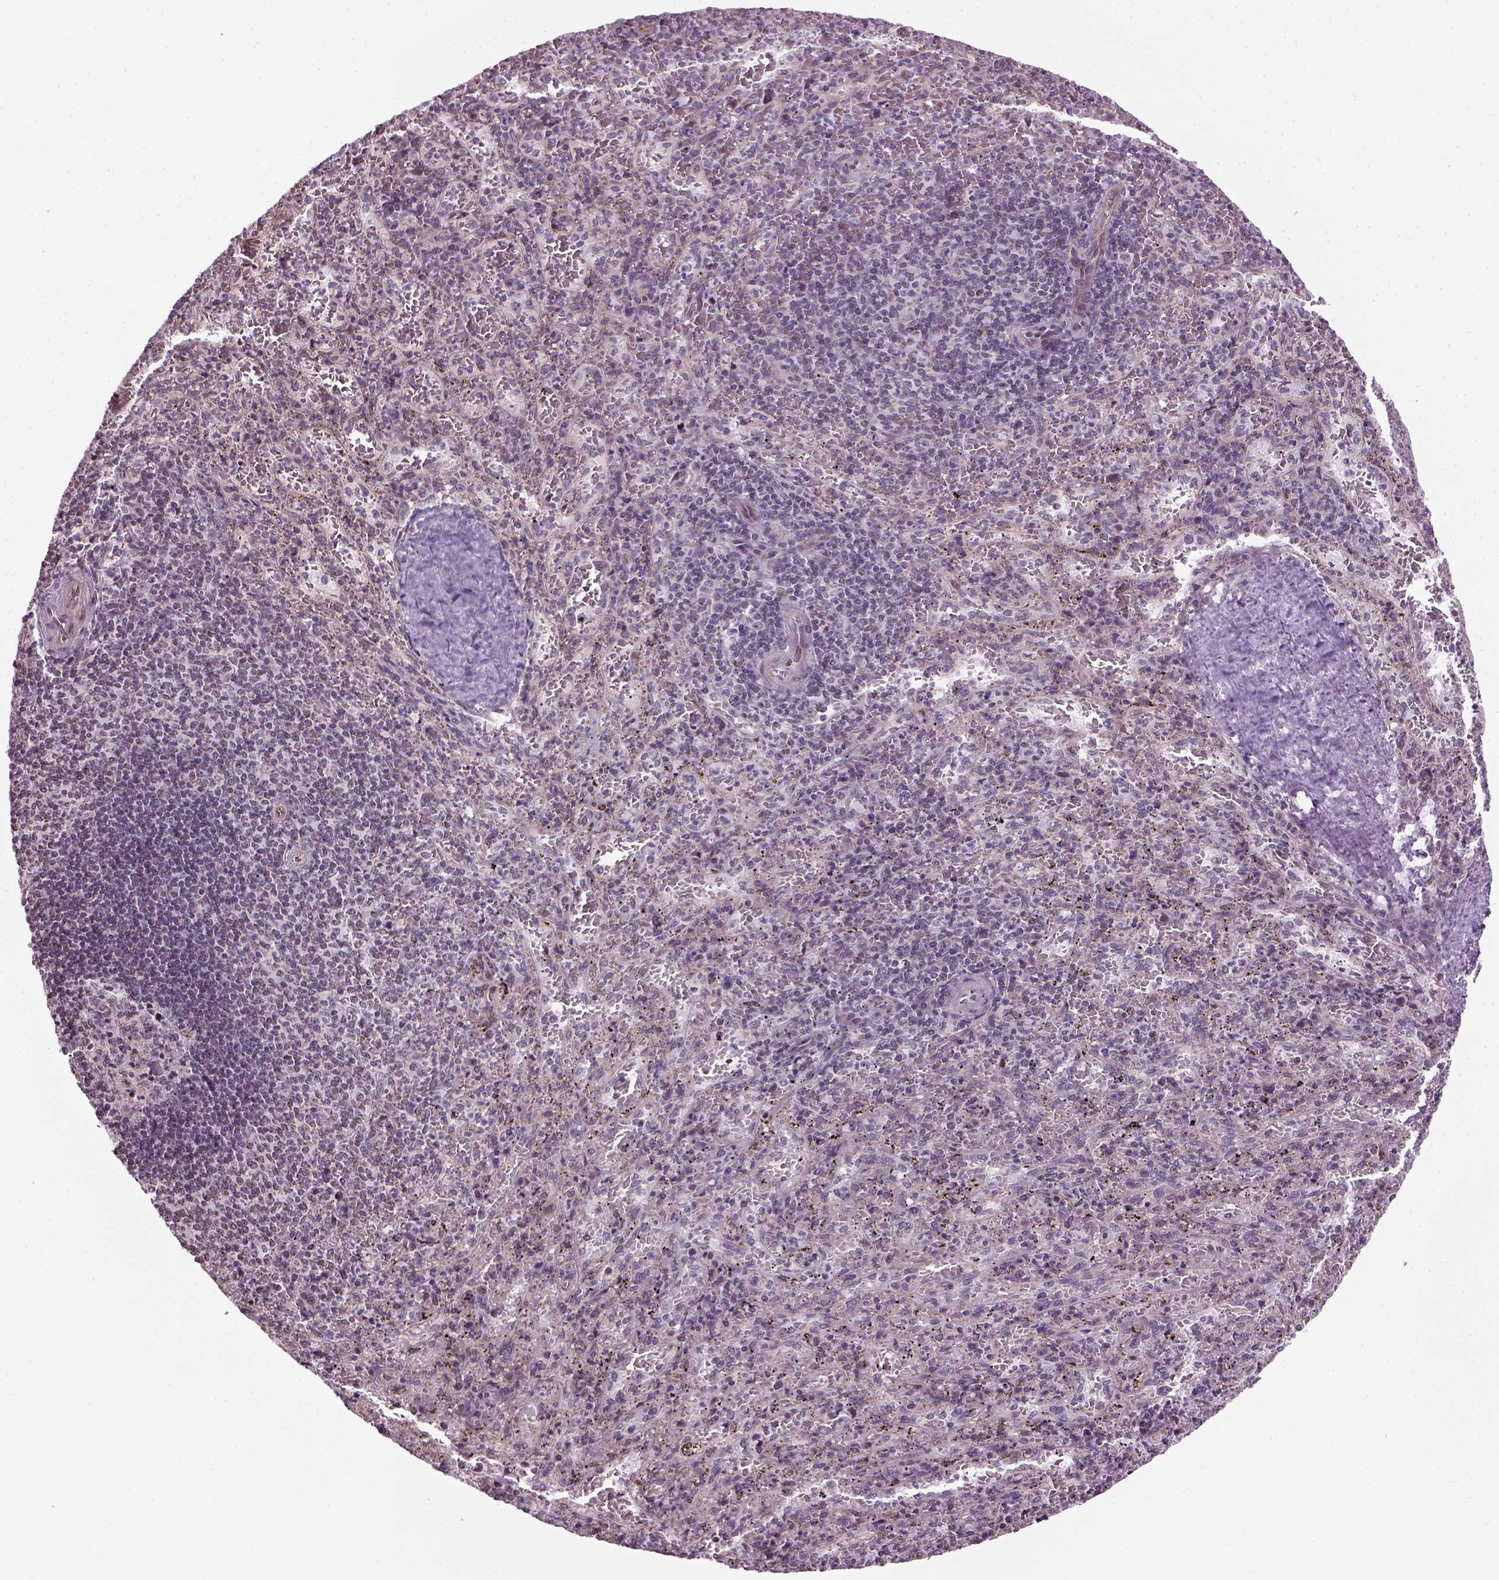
{"staining": {"intensity": "negative", "quantity": "none", "location": "none"}, "tissue": "spleen", "cell_type": "Cells in red pulp", "image_type": "normal", "snomed": [{"axis": "morphology", "description": "Normal tissue, NOS"}, {"axis": "topography", "description": "Spleen"}], "caption": "High power microscopy histopathology image of an IHC micrograph of unremarkable spleen, revealing no significant staining in cells in red pulp.", "gene": "XK", "patient": {"sex": "male", "age": 57}}